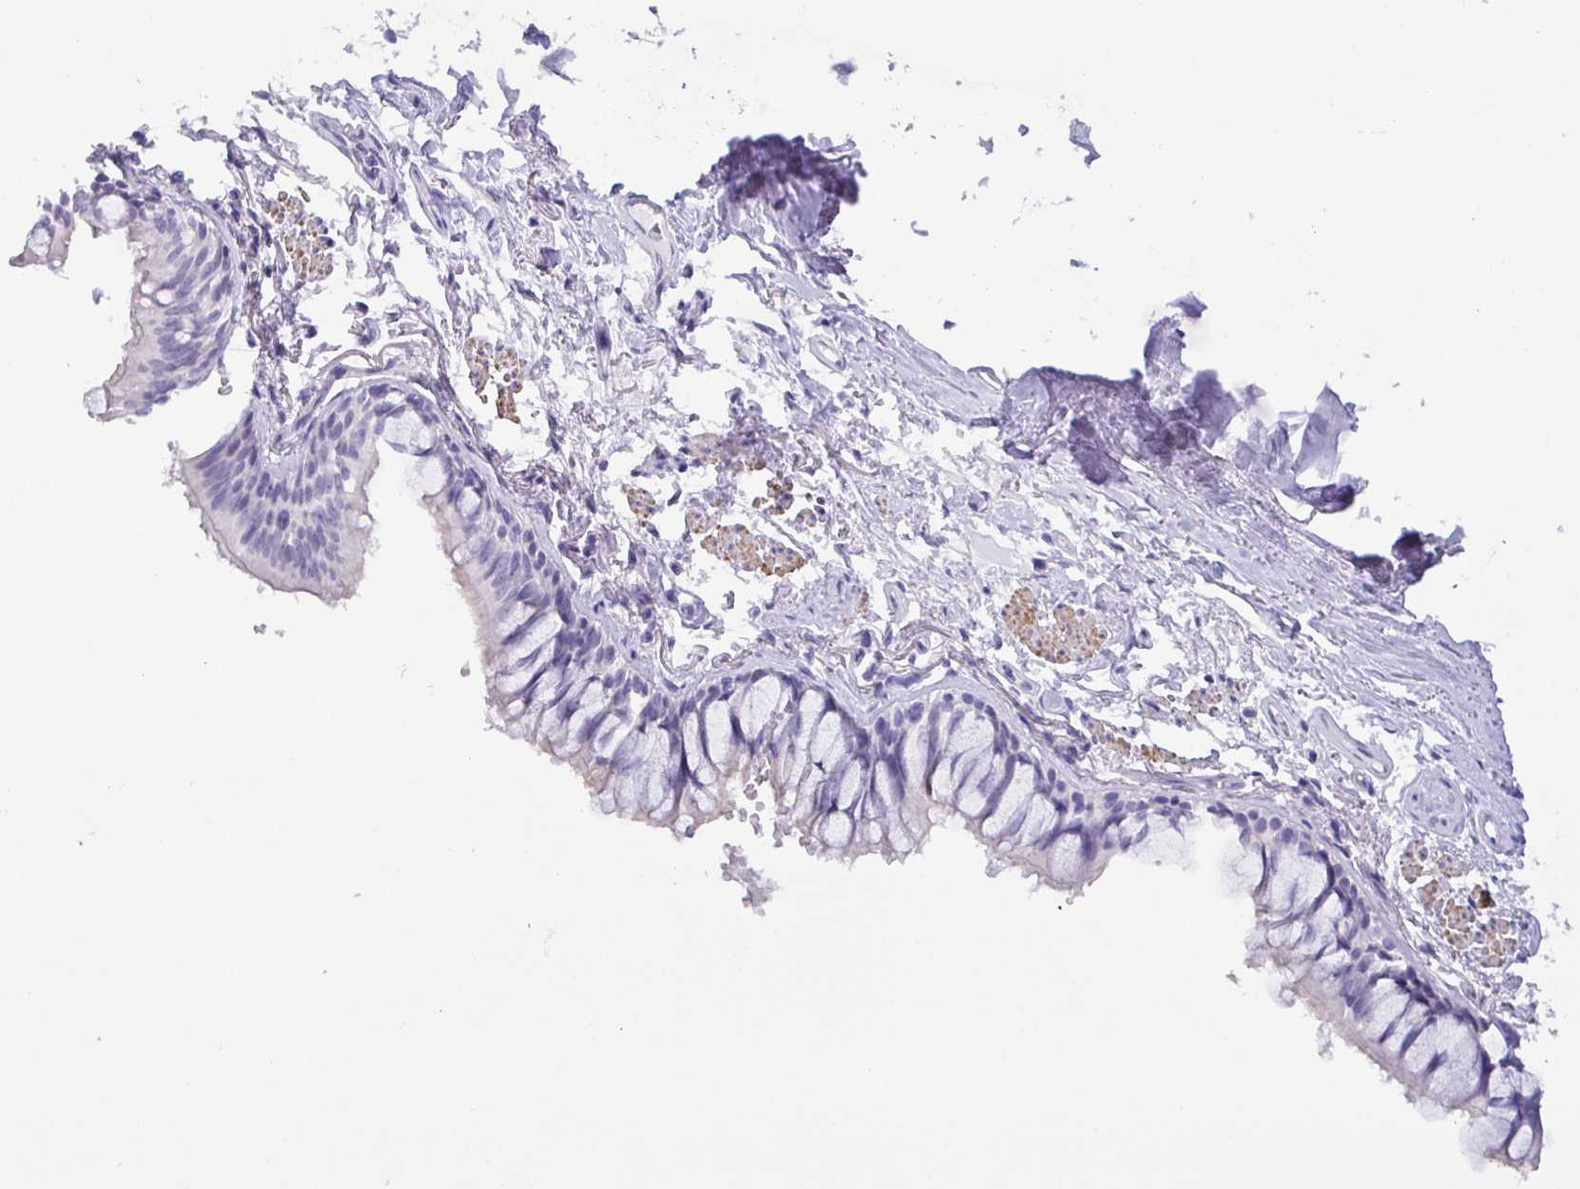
{"staining": {"intensity": "negative", "quantity": "none", "location": "none"}, "tissue": "bronchus", "cell_type": "Respiratory epithelial cells", "image_type": "normal", "snomed": [{"axis": "morphology", "description": "Normal tissue, NOS"}, {"axis": "topography", "description": "Bronchus"}], "caption": "There is no significant expression in respiratory epithelial cells of bronchus. The staining was performed using DAB to visualize the protein expression in brown, while the nuclei were stained in blue with hematoxylin (Magnification: 20x).", "gene": "MYL7", "patient": {"sex": "male", "age": 70}}